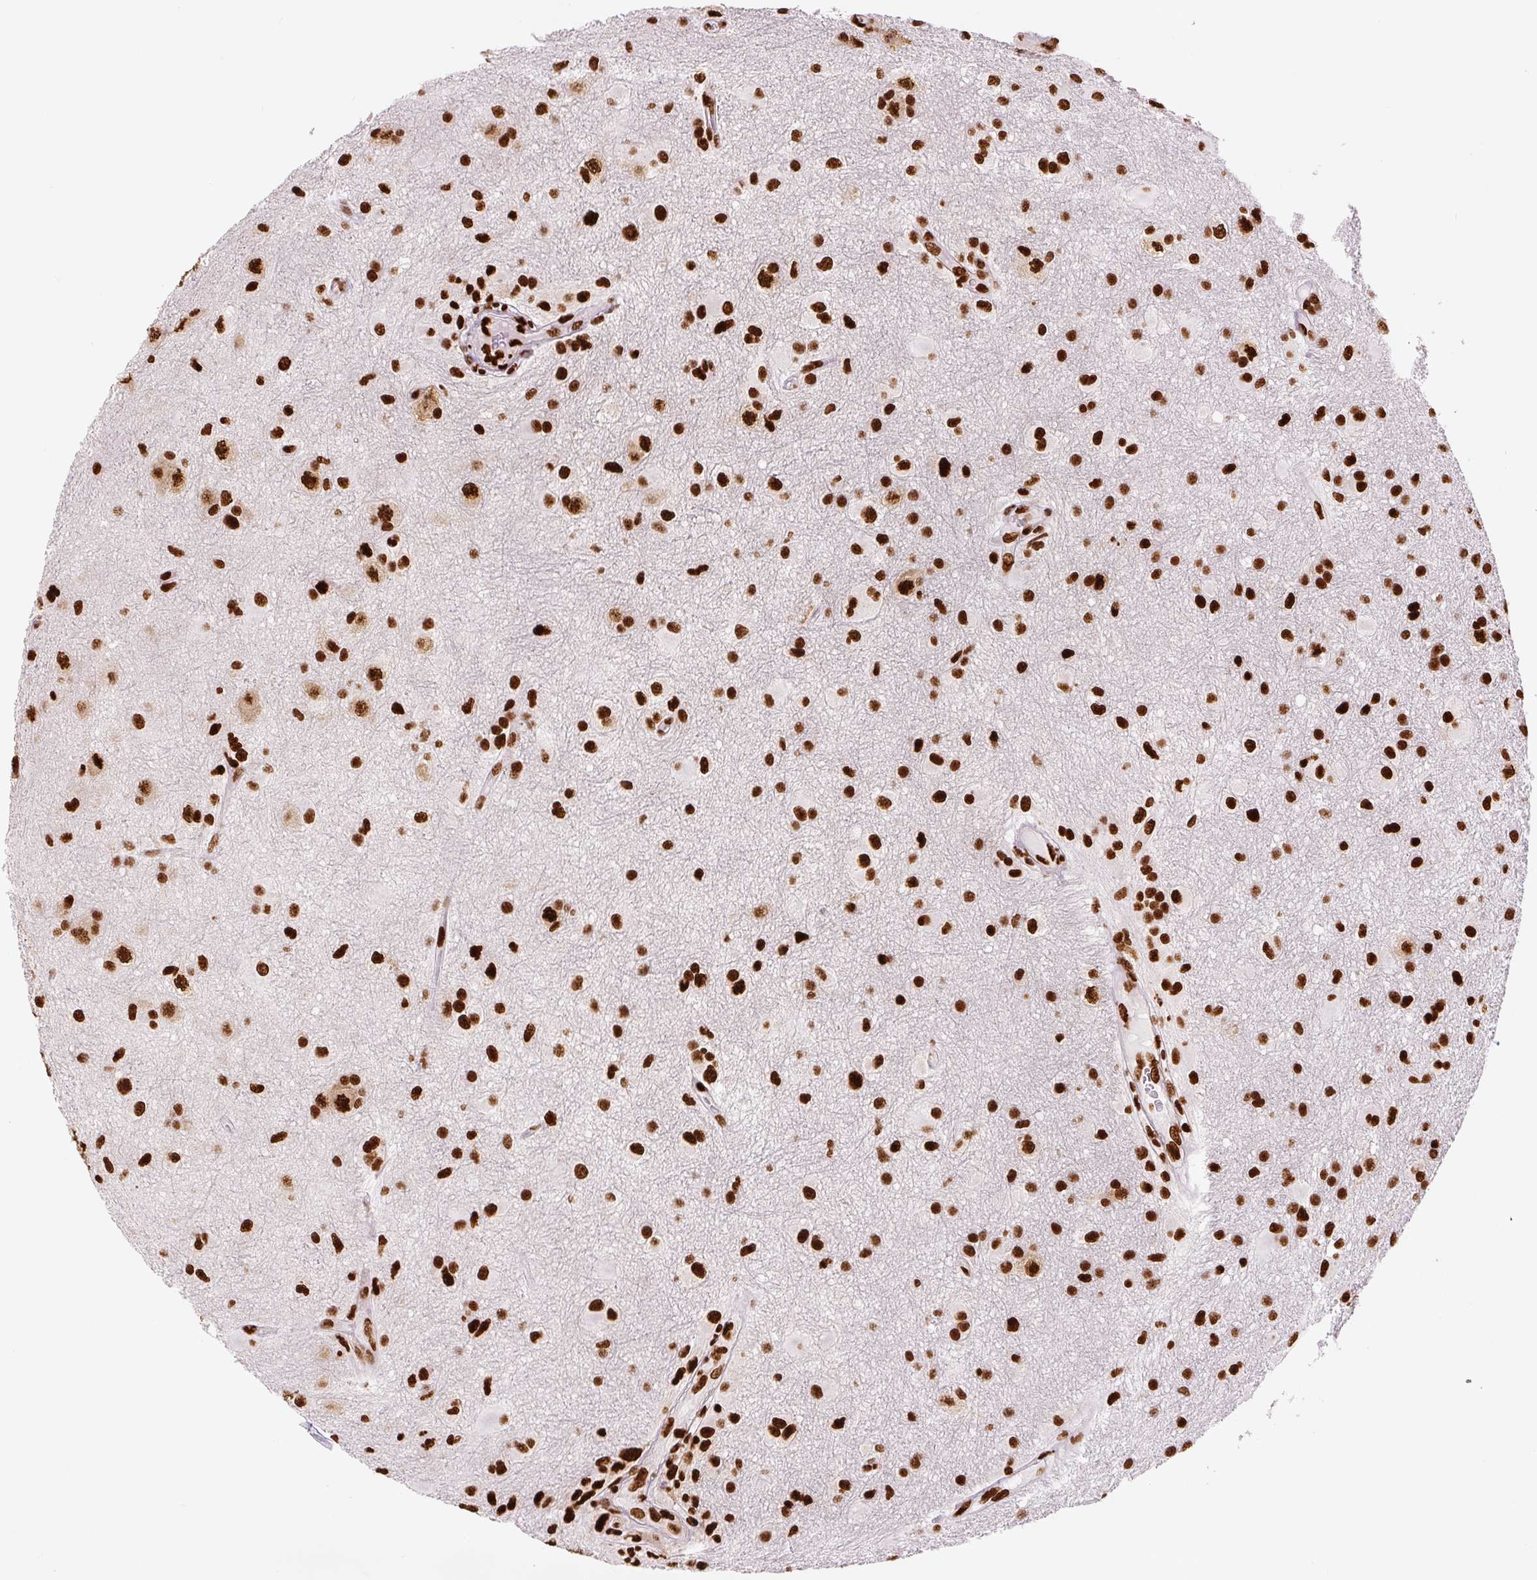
{"staining": {"intensity": "strong", "quantity": ">75%", "location": "nuclear"}, "tissue": "glioma", "cell_type": "Tumor cells", "image_type": "cancer", "snomed": [{"axis": "morphology", "description": "Glioma, malignant, High grade"}, {"axis": "topography", "description": "Brain"}], "caption": "An image of glioma stained for a protein reveals strong nuclear brown staining in tumor cells.", "gene": "FUS", "patient": {"sex": "male", "age": 53}}